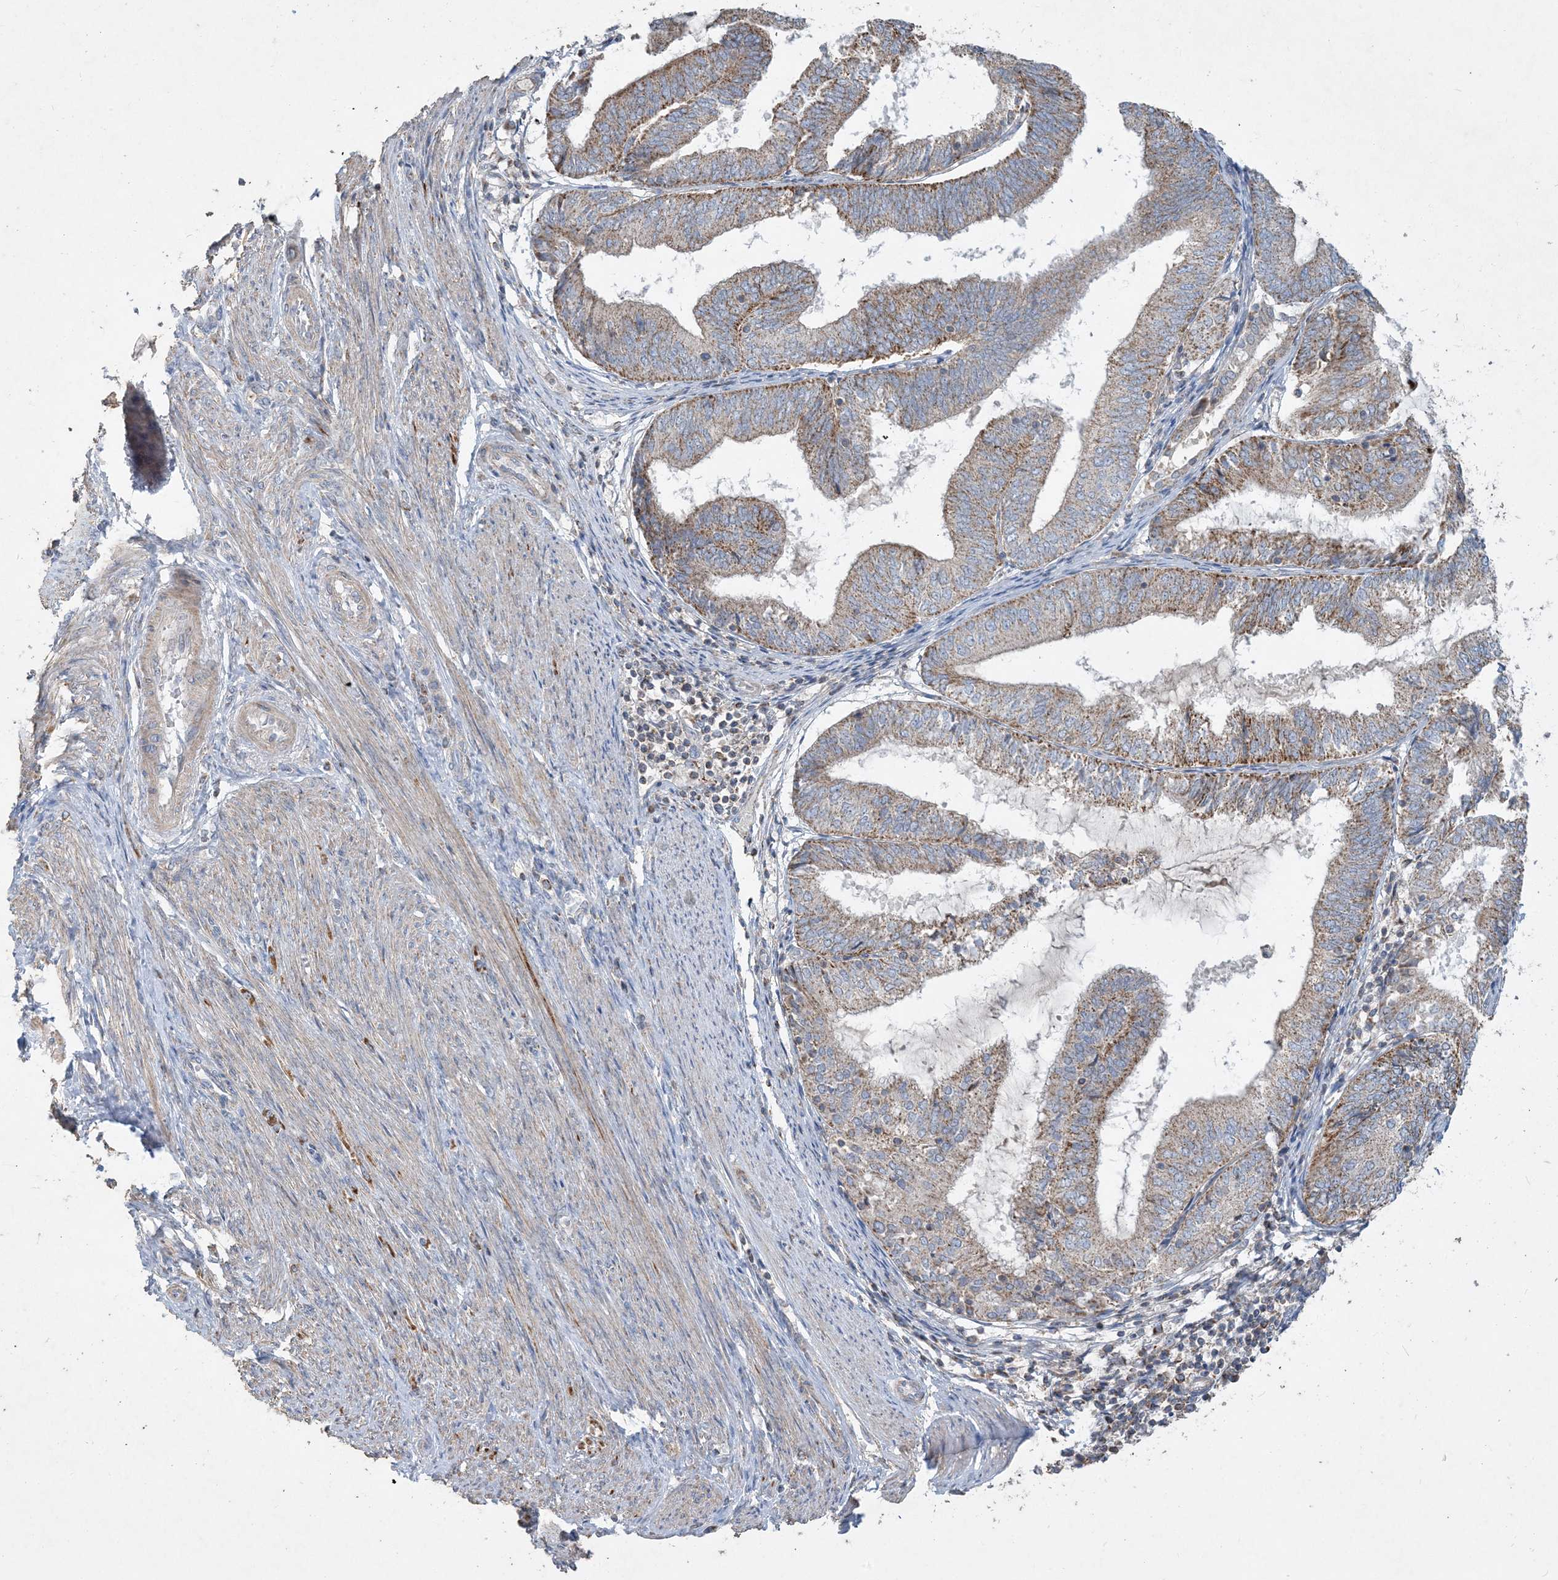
{"staining": {"intensity": "moderate", "quantity": ">75%", "location": "cytoplasmic/membranous"}, "tissue": "endometrial cancer", "cell_type": "Tumor cells", "image_type": "cancer", "snomed": [{"axis": "morphology", "description": "Adenocarcinoma, NOS"}, {"axis": "topography", "description": "Endometrium"}], "caption": "A photomicrograph showing moderate cytoplasmic/membranous positivity in about >75% of tumor cells in adenocarcinoma (endometrial), as visualized by brown immunohistochemical staining.", "gene": "ECHDC1", "patient": {"sex": "female", "age": 81}}